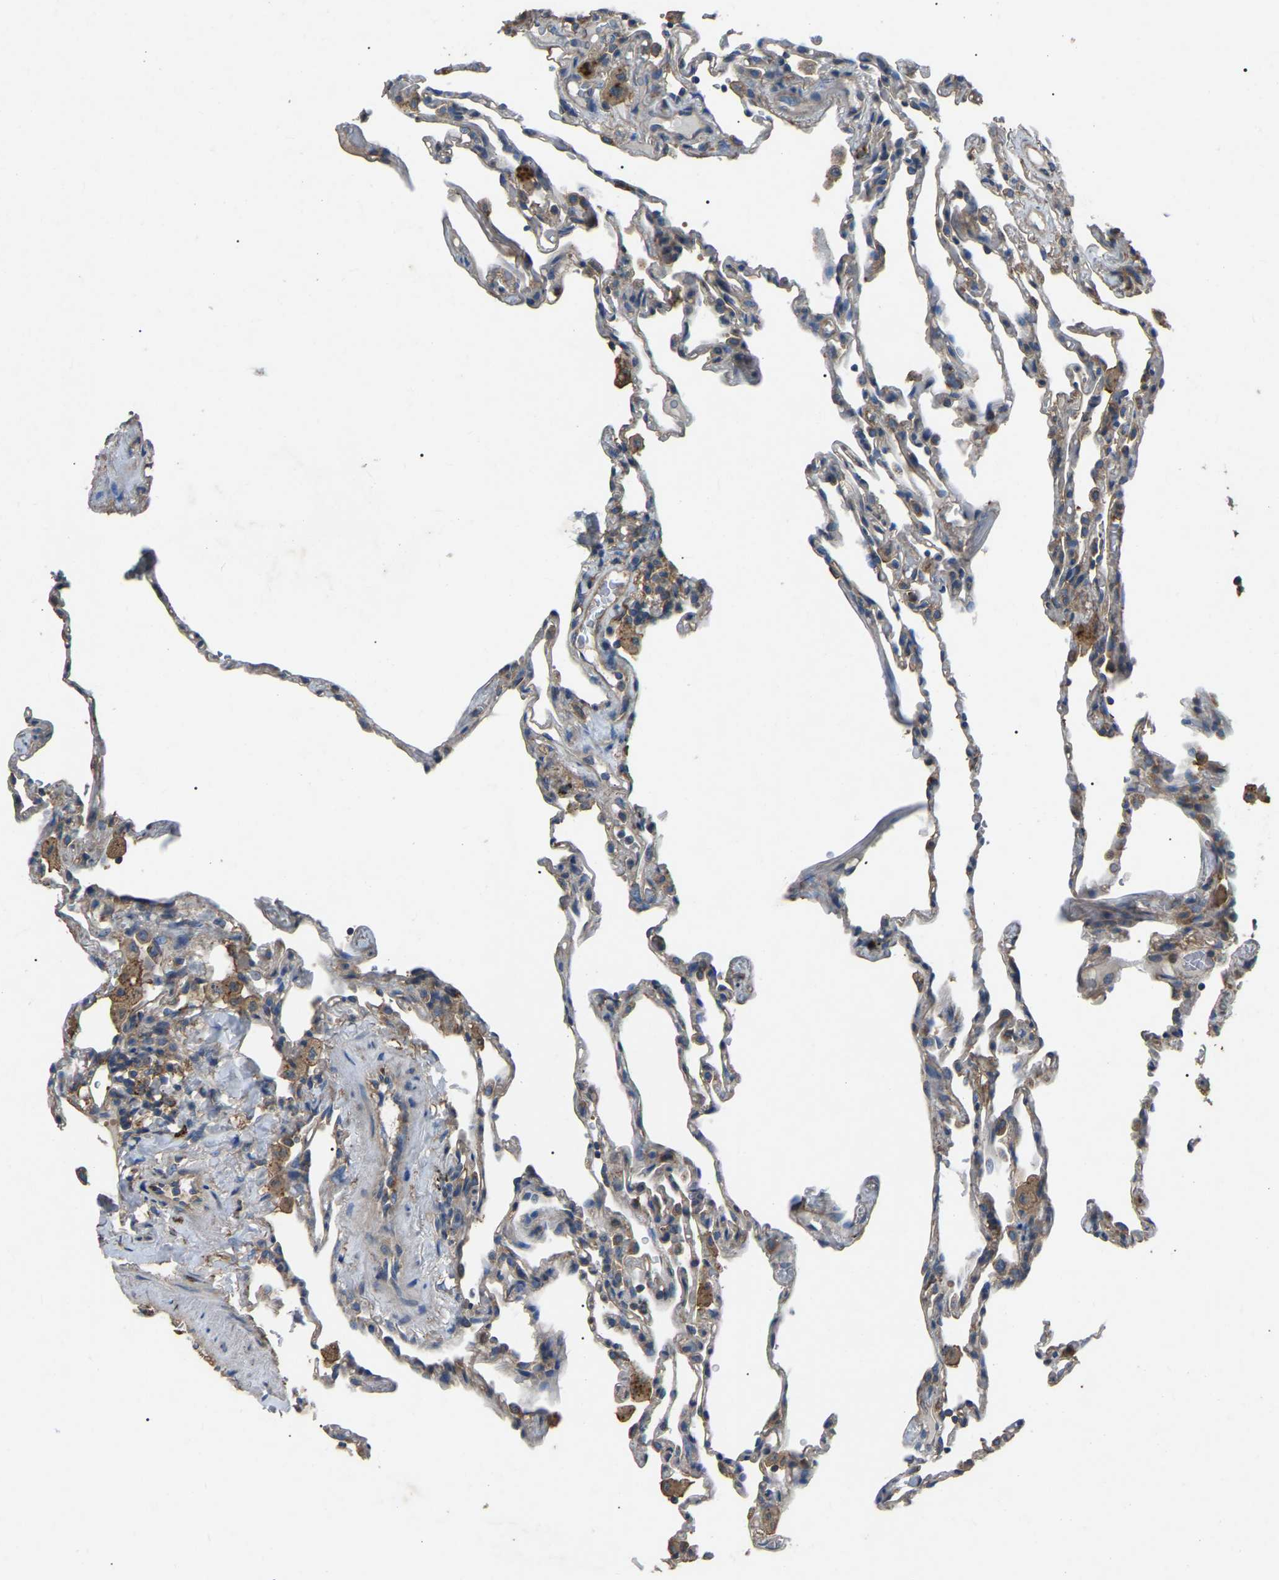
{"staining": {"intensity": "weak", "quantity": "<25%", "location": "cytoplasmic/membranous"}, "tissue": "lung", "cell_type": "Alveolar cells", "image_type": "normal", "snomed": [{"axis": "morphology", "description": "Normal tissue, NOS"}, {"axis": "topography", "description": "Lung"}], "caption": "A high-resolution micrograph shows IHC staining of benign lung, which displays no significant expression in alveolar cells. (DAB (3,3'-diaminobenzidine) immunohistochemistry visualized using brightfield microscopy, high magnification).", "gene": "AIMP1", "patient": {"sex": "male", "age": 59}}